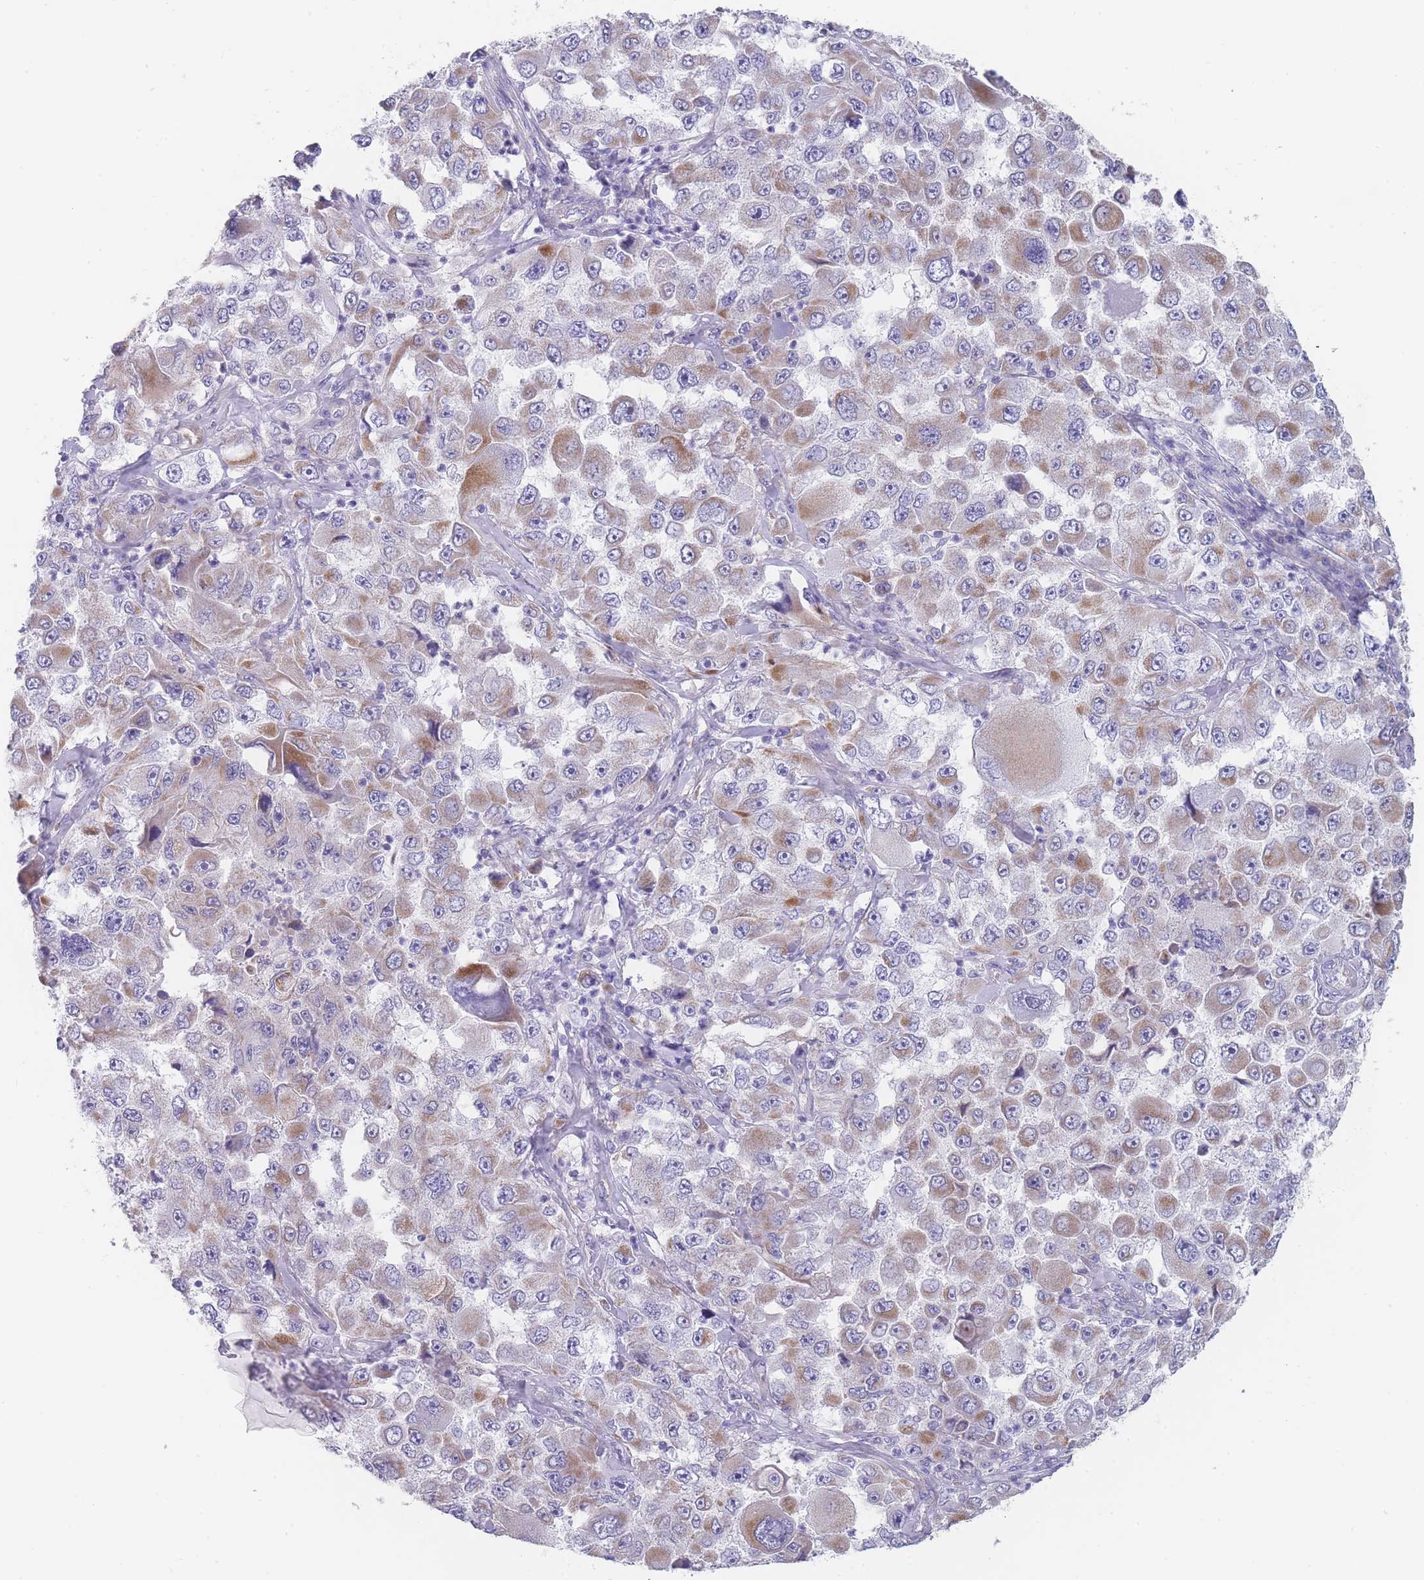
{"staining": {"intensity": "moderate", "quantity": ">75%", "location": "cytoplasmic/membranous"}, "tissue": "melanoma", "cell_type": "Tumor cells", "image_type": "cancer", "snomed": [{"axis": "morphology", "description": "Malignant melanoma, Metastatic site"}, {"axis": "topography", "description": "Lymph node"}], "caption": "This image displays malignant melanoma (metastatic site) stained with immunohistochemistry to label a protein in brown. The cytoplasmic/membranous of tumor cells show moderate positivity for the protein. Nuclei are counter-stained blue.", "gene": "MRPS14", "patient": {"sex": "male", "age": 62}}